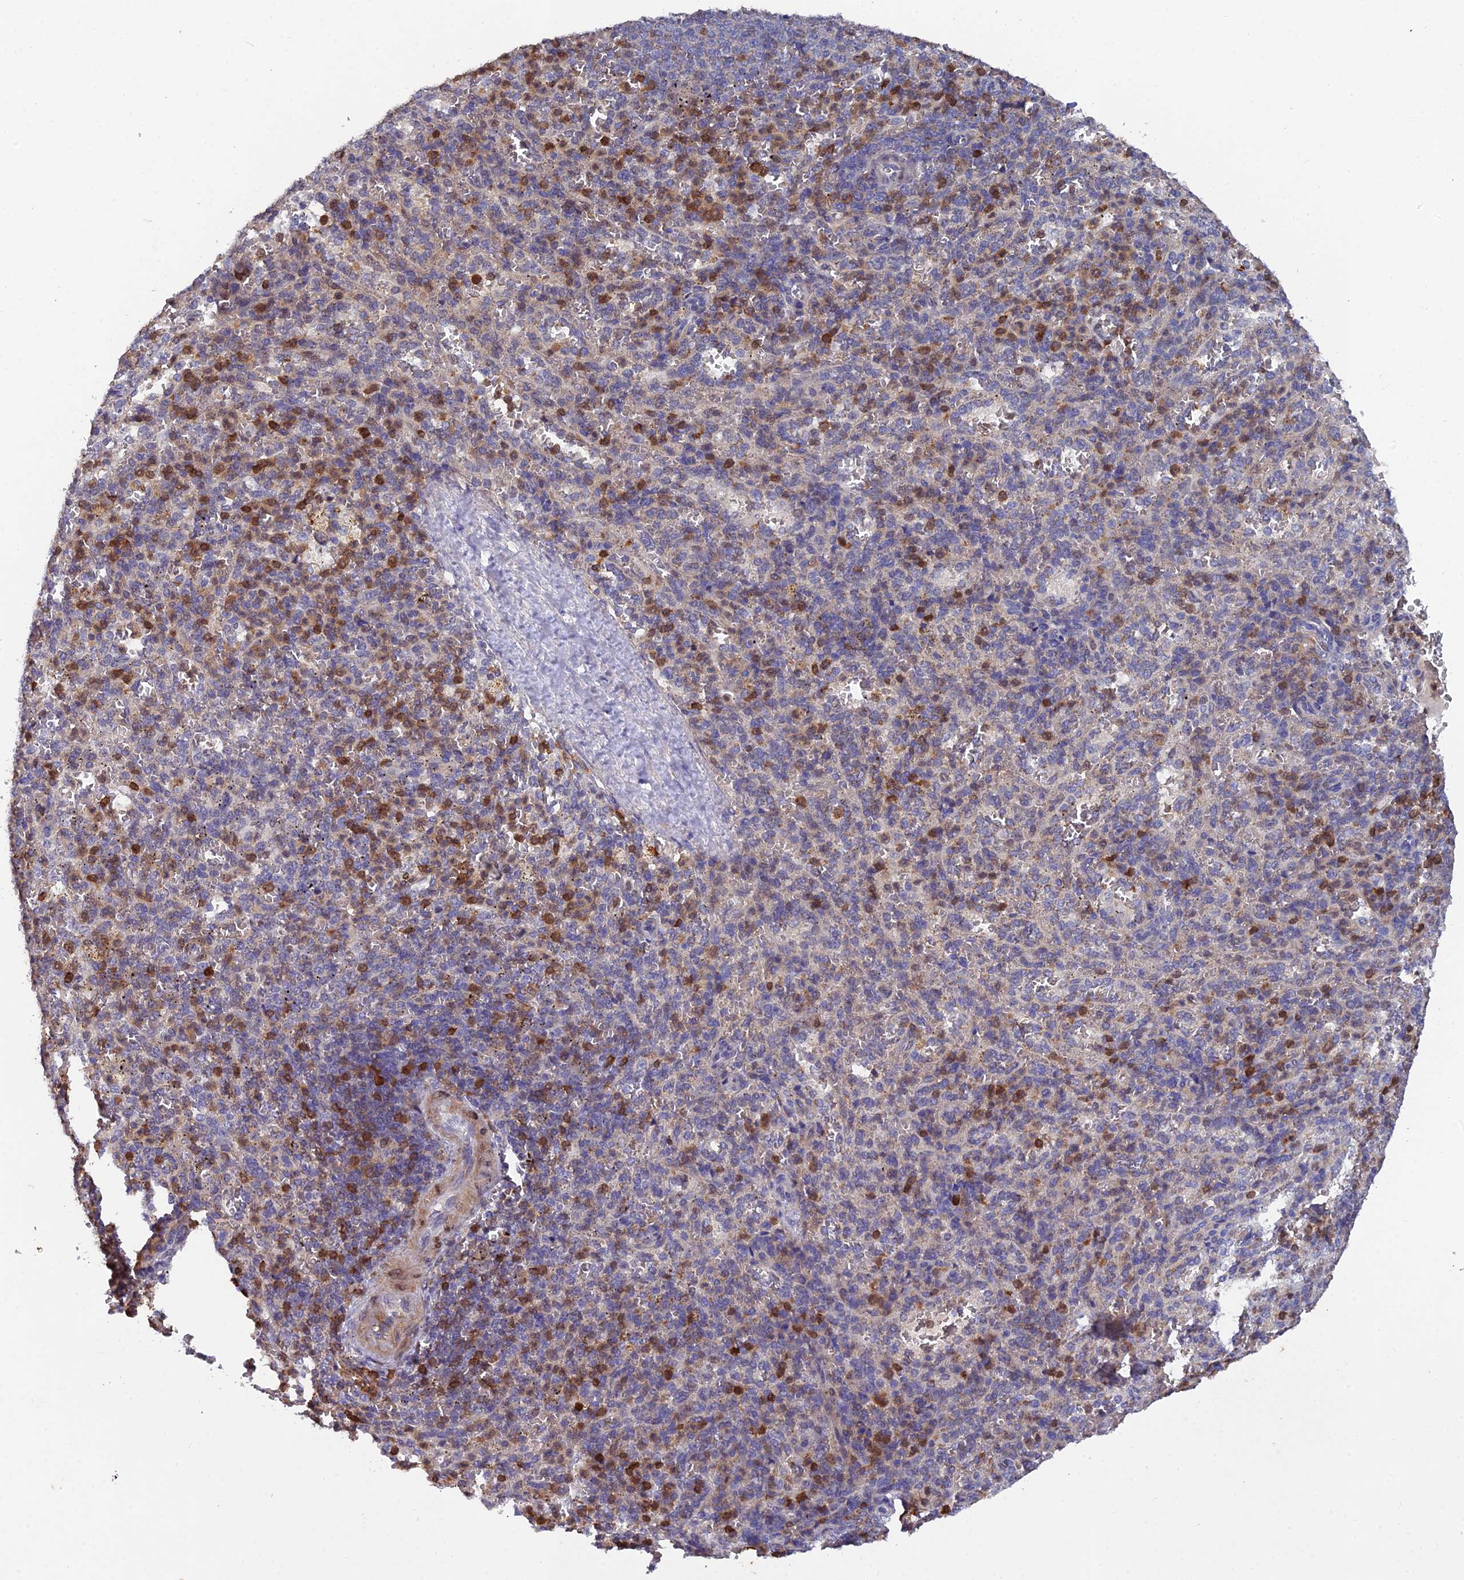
{"staining": {"intensity": "strong", "quantity": "25%-75%", "location": "cytoplasmic/membranous"}, "tissue": "spleen", "cell_type": "Cells in red pulp", "image_type": "normal", "snomed": [{"axis": "morphology", "description": "Normal tissue, NOS"}, {"axis": "topography", "description": "Spleen"}], "caption": "Spleen stained with DAB IHC demonstrates high levels of strong cytoplasmic/membranous positivity in about 25%-75% of cells in red pulp.", "gene": "GALK2", "patient": {"sex": "female", "age": 21}}